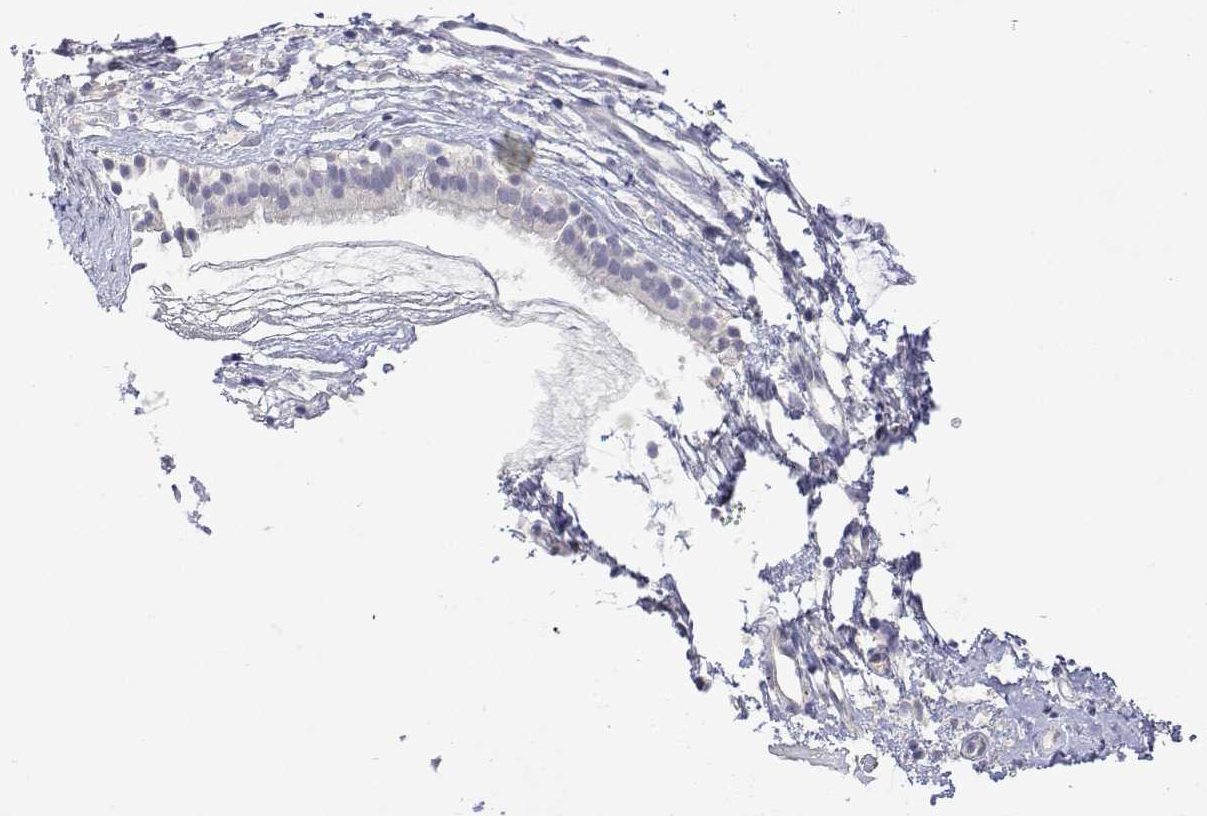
{"staining": {"intensity": "negative", "quantity": "none", "location": "none"}, "tissue": "nasopharynx", "cell_type": "Respiratory epithelial cells", "image_type": "normal", "snomed": [{"axis": "morphology", "description": "Normal tissue, NOS"}, {"axis": "topography", "description": "Nasopharynx"}], "caption": "The histopathology image displays no staining of respiratory epithelial cells in unremarkable nasopharynx.", "gene": "PLCB1", "patient": {"sex": "male", "age": 24}}